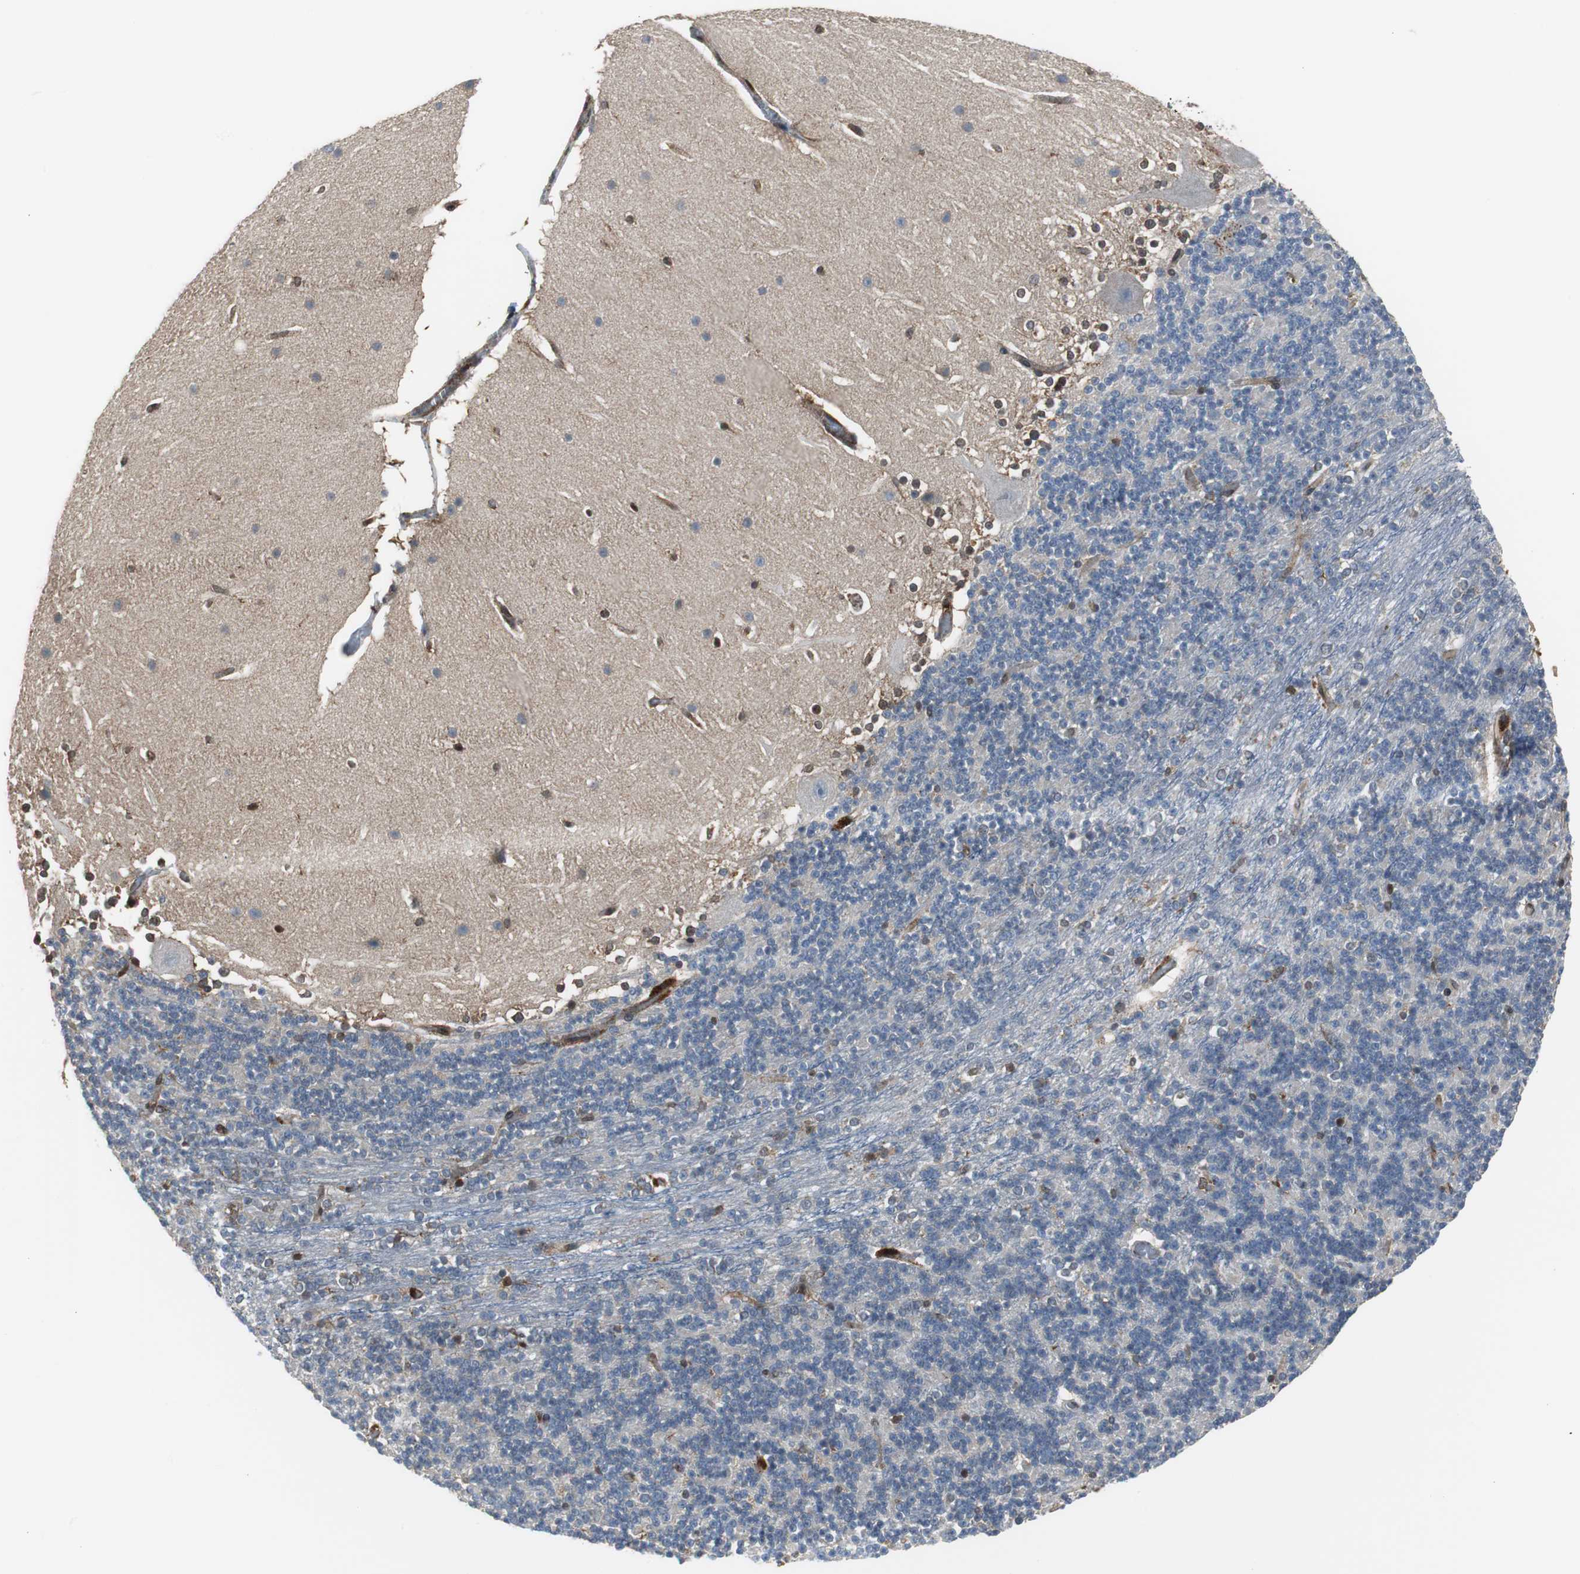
{"staining": {"intensity": "weak", "quantity": "<25%", "location": "cytoplasmic/membranous"}, "tissue": "cerebellum", "cell_type": "Cells in granular layer", "image_type": "normal", "snomed": [{"axis": "morphology", "description": "Normal tissue, NOS"}, {"axis": "topography", "description": "Cerebellum"}], "caption": "This is an immunohistochemistry photomicrograph of benign human cerebellum. There is no staining in cells in granular layer.", "gene": "RELA", "patient": {"sex": "female", "age": 19}}